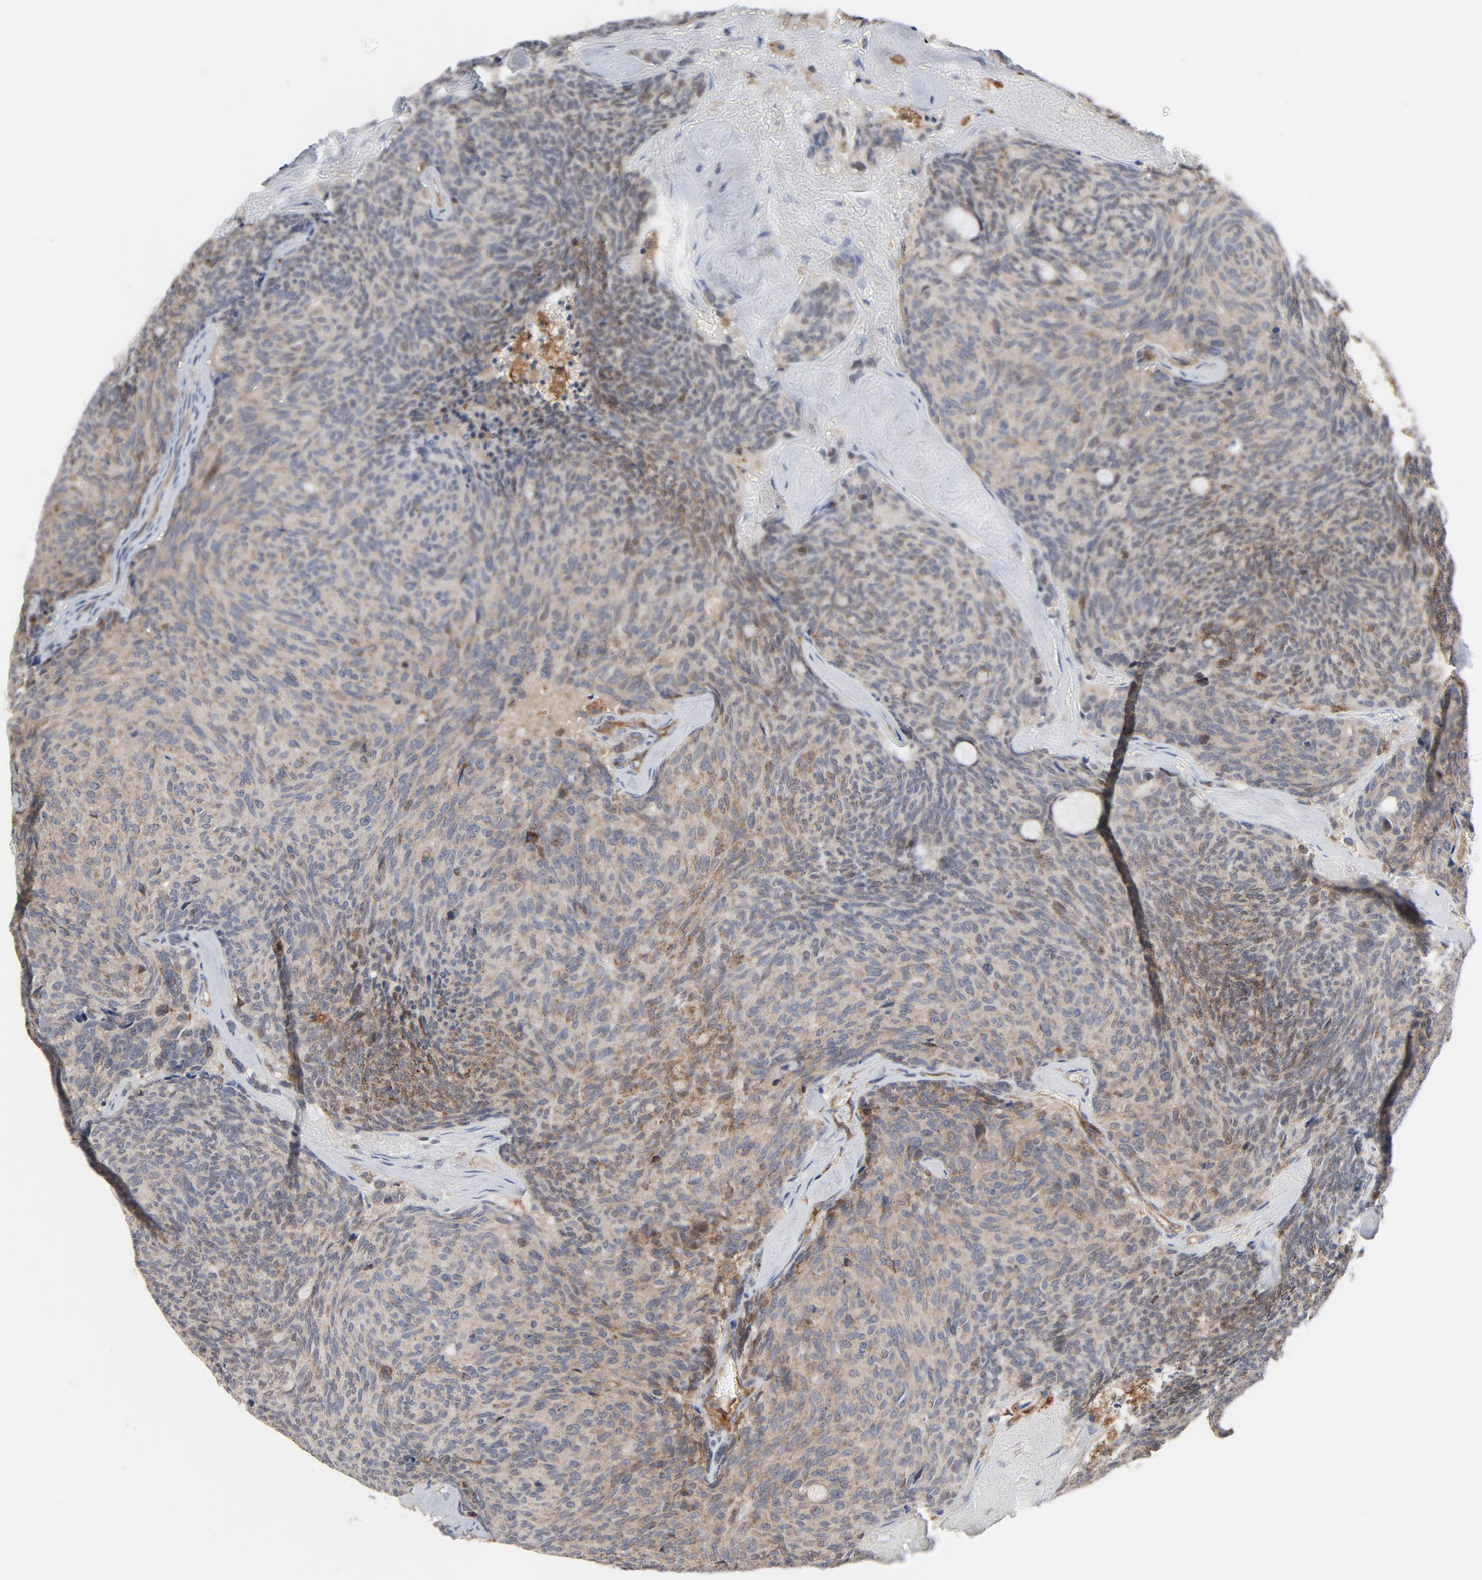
{"staining": {"intensity": "moderate", "quantity": ">75%", "location": "cytoplasmic/membranous"}, "tissue": "carcinoid", "cell_type": "Tumor cells", "image_type": "cancer", "snomed": [{"axis": "morphology", "description": "Carcinoid, malignant, NOS"}, {"axis": "topography", "description": "Pancreas"}], "caption": "Carcinoid was stained to show a protein in brown. There is medium levels of moderate cytoplasmic/membranous staining in approximately >75% of tumor cells. The protein of interest is shown in brown color, while the nuclei are stained blue.", "gene": "RAPGEF4", "patient": {"sex": "female", "age": 54}}